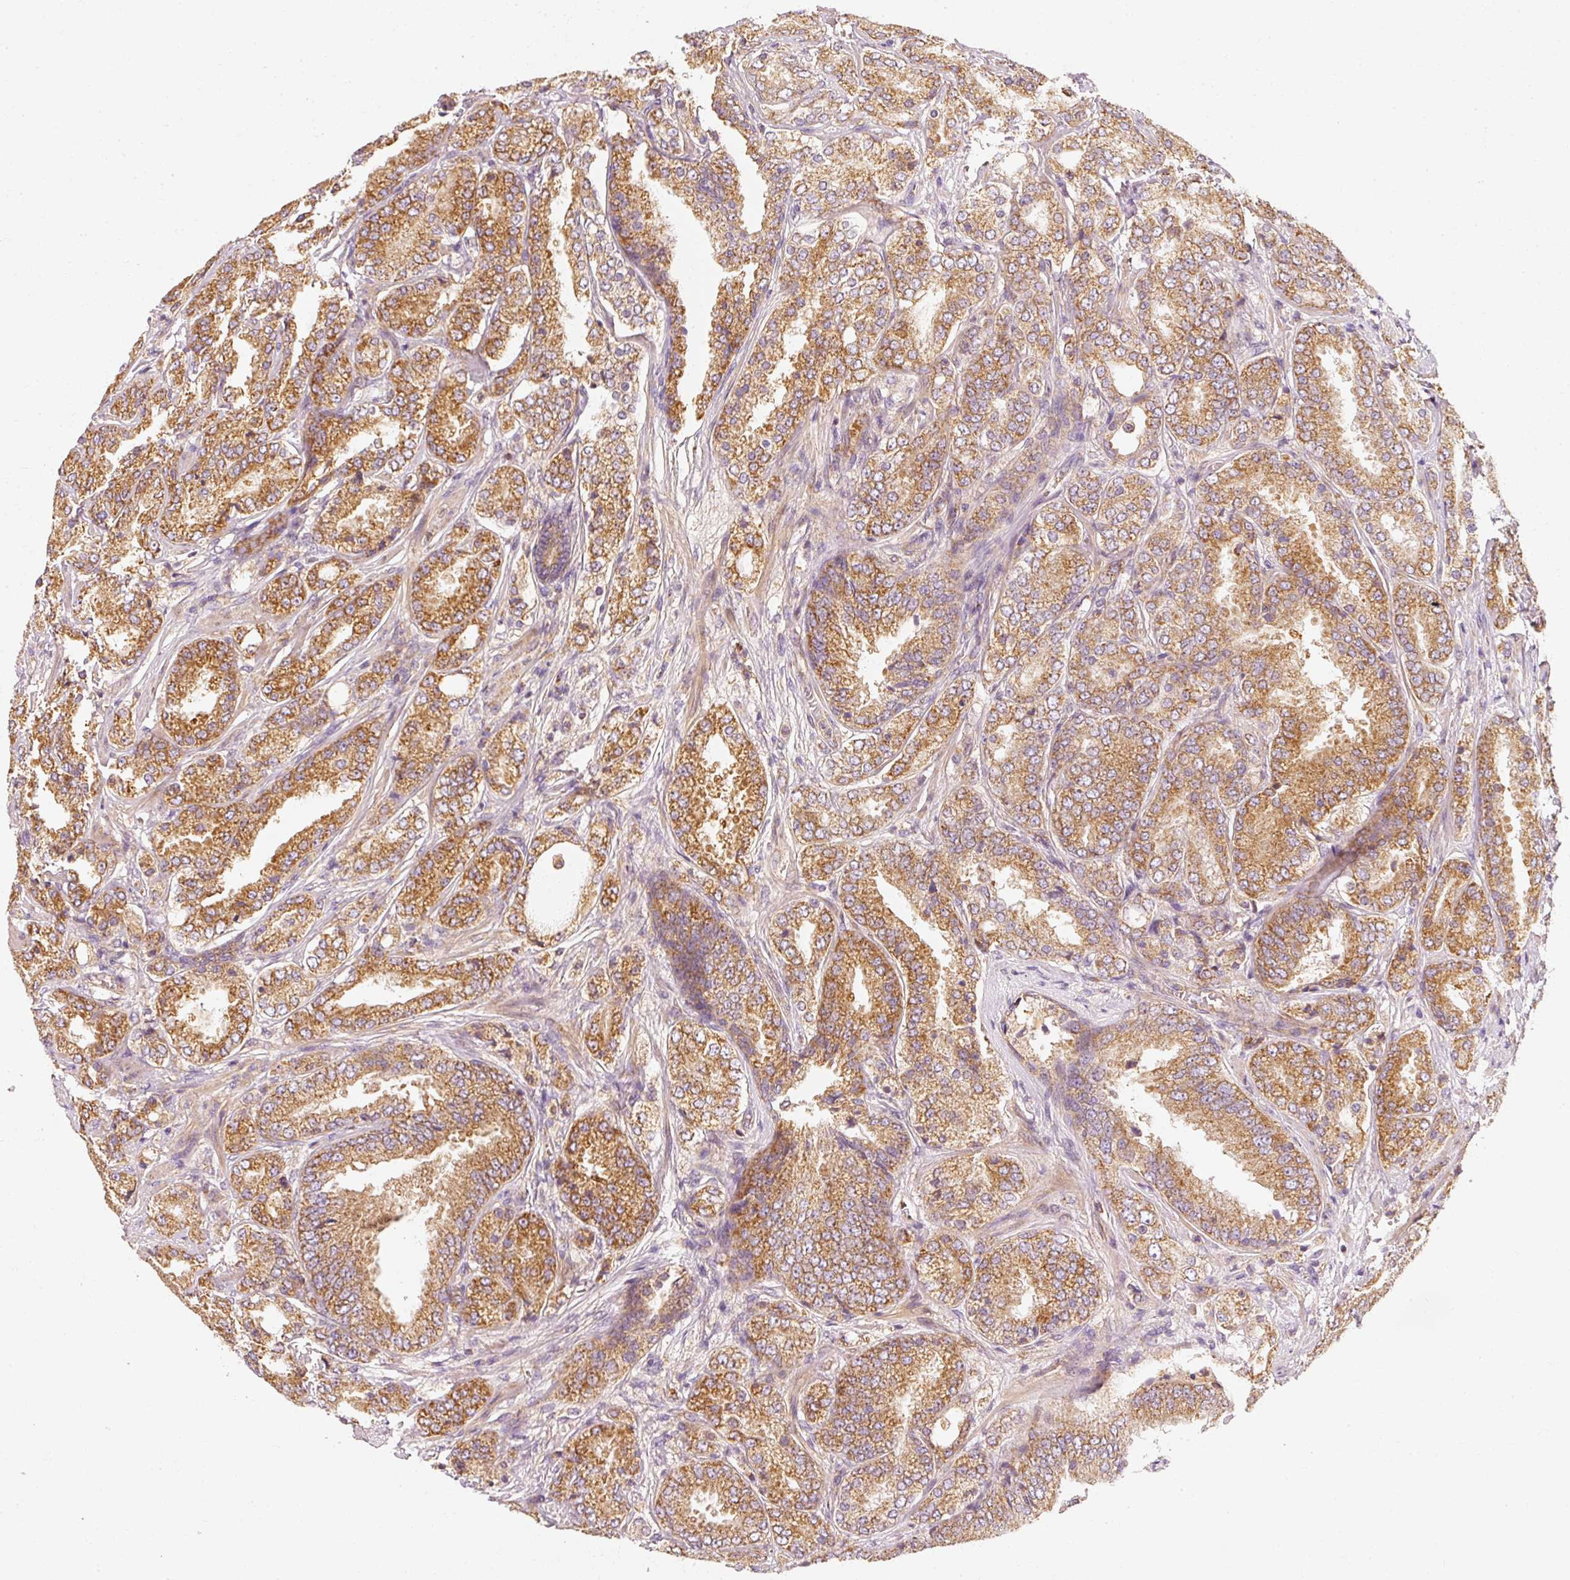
{"staining": {"intensity": "moderate", "quantity": ">75%", "location": "cytoplasmic/membranous"}, "tissue": "prostate cancer", "cell_type": "Tumor cells", "image_type": "cancer", "snomed": [{"axis": "morphology", "description": "Adenocarcinoma, High grade"}, {"axis": "topography", "description": "Prostate"}], "caption": "An image of high-grade adenocarcinoma (prostate) stained for a protein reveals moderate cytoplasmic/membranous brown staining in tumor cells. (DAB = brown stain, brightfield microscopy at high magnification).", "gene": "TOMM40", "patient": {"sex": "male", "age": 63}}